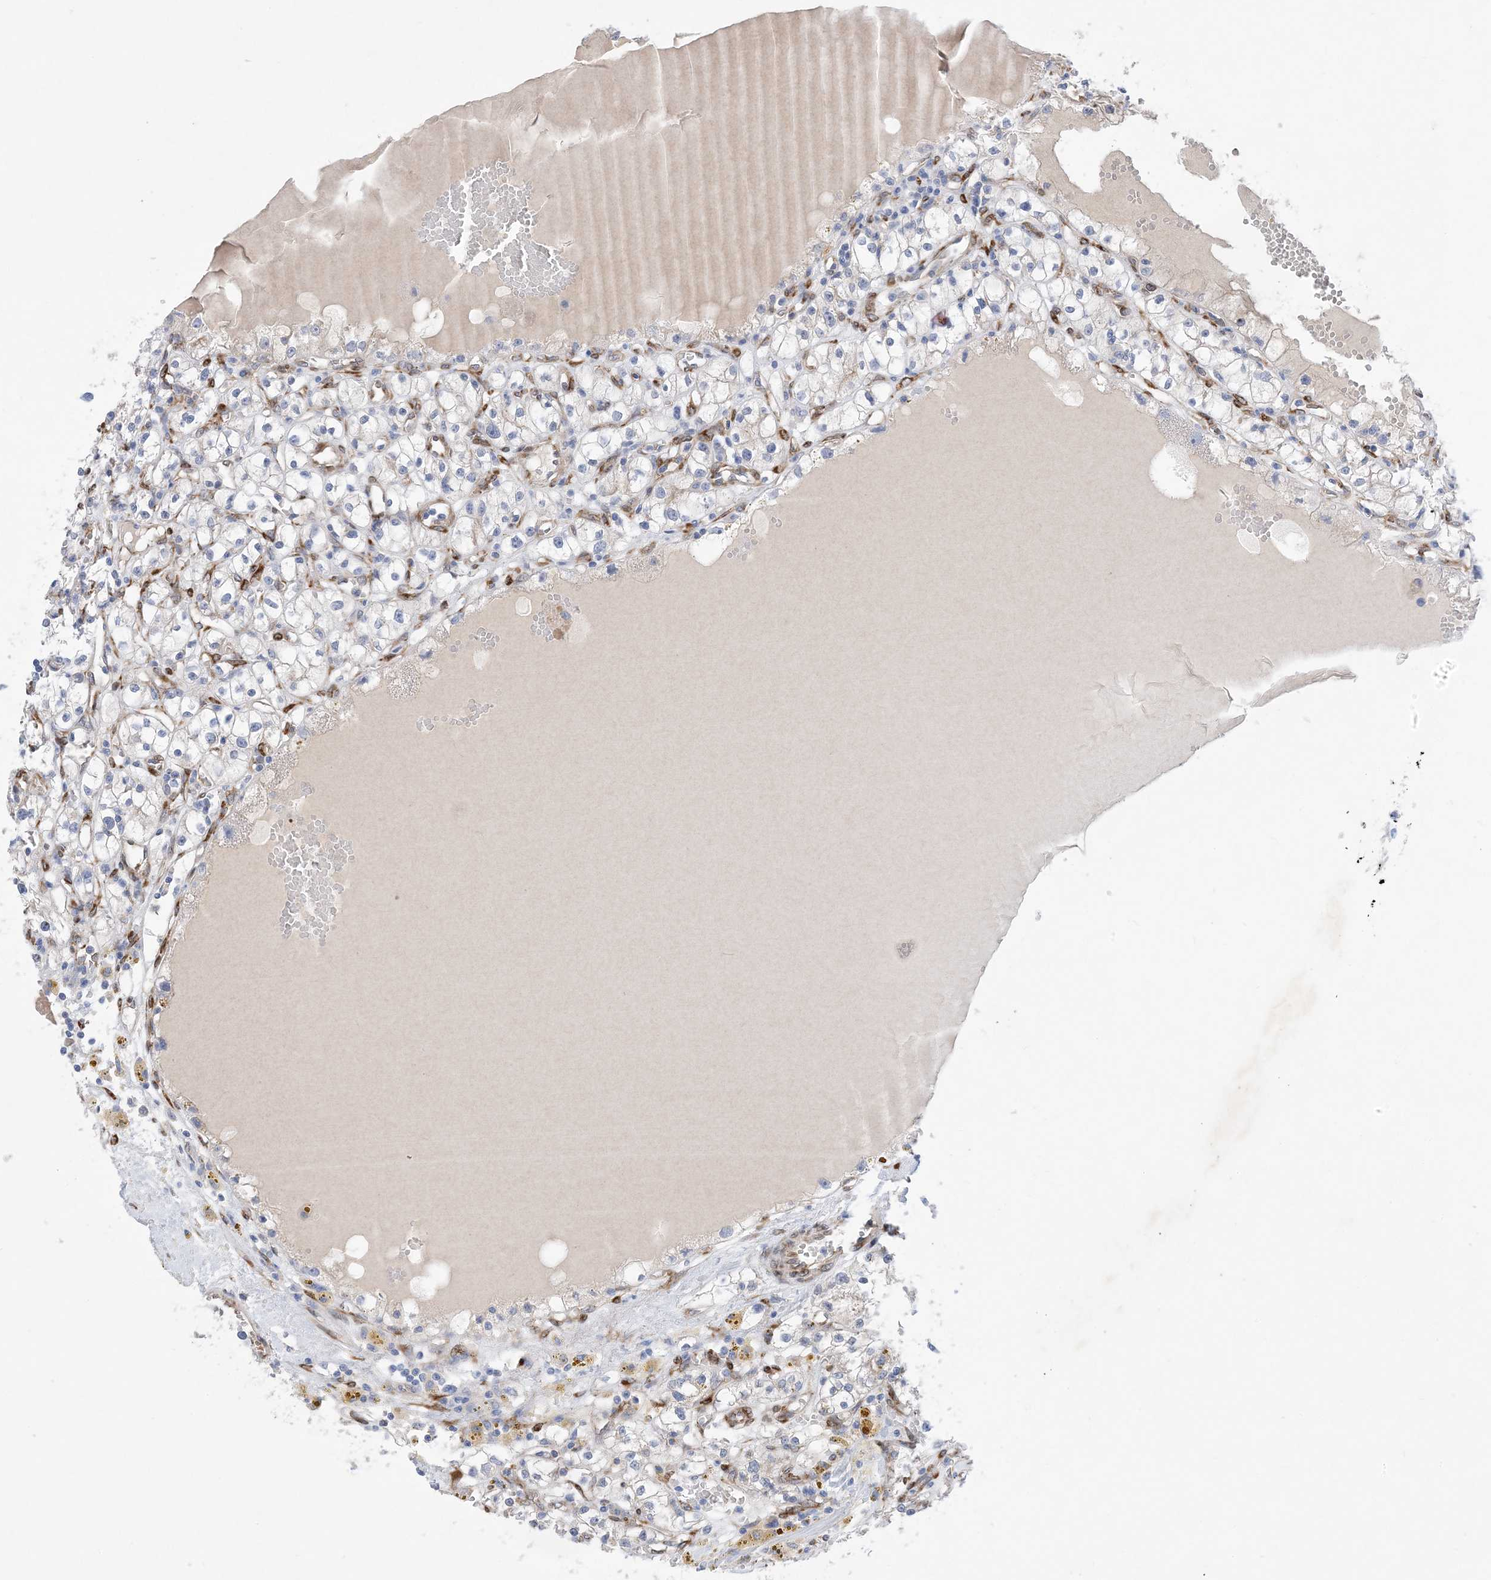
{"staining": {"intensity": "negative", "quantity": "none", "location": "none"}, "tissue": "renal cancer", "cell_type": "Tumor cells", "image_type": "cancer", "snomed": [{"axis": "morphology", "description": "Adenocarcinoma, NOS"}, {"axis": "topography", "description": "Kidney"}], "caption": "This is an immunohistochemistry (IHC) photomicrograph of renal adenocarcinoma. There is no expression in tumor cells.", "gene": "RBMS3", "patient": {"sex": "male", "age": 56}}